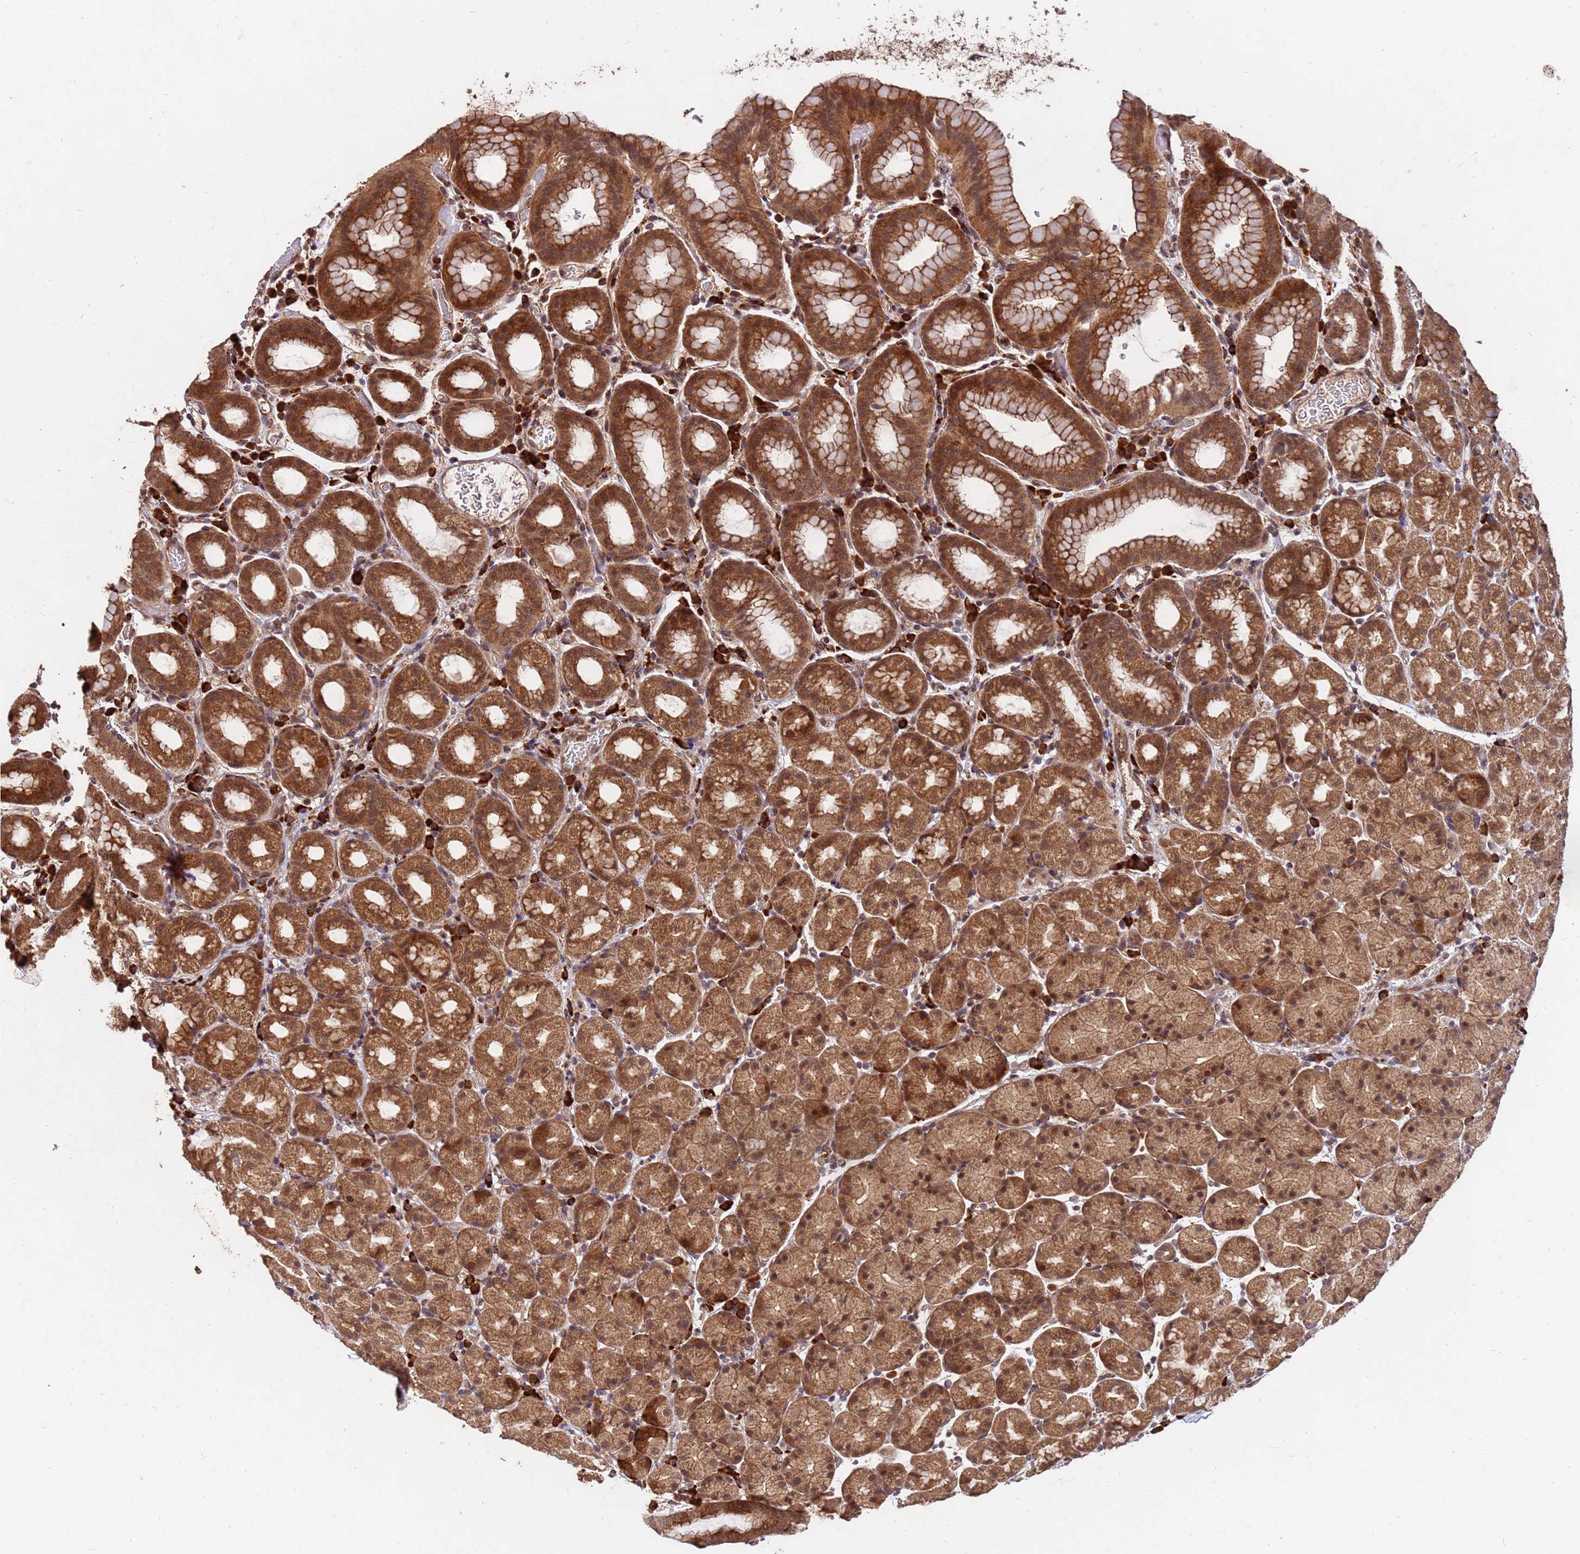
{"staining": {"intensity": "strong", "quantity": ">75%", "location": "cytoplasmic/membranous,nuclear"}, "tissue": "stomach", "cell_type": "Glandular cells", "image_type": "normal", "snomed": [{"axis": "morphology", "description": "Normal tissue, NOS"}, {"axis": "topography", "description": "Stomach, upper"}, {"axis": "topography", "description": "Stomach, lower"}, {"axis": "topography", "description": "Small intestine"}], "caption": "Benign stomach exhibits strong cytoplasmic/membranous,nuclear staining in approximately >75% of glandular cells, visualized by immunohistochemistry.", "gene": "ZNF619", "patient": {"sex": "male", "age": 68}}